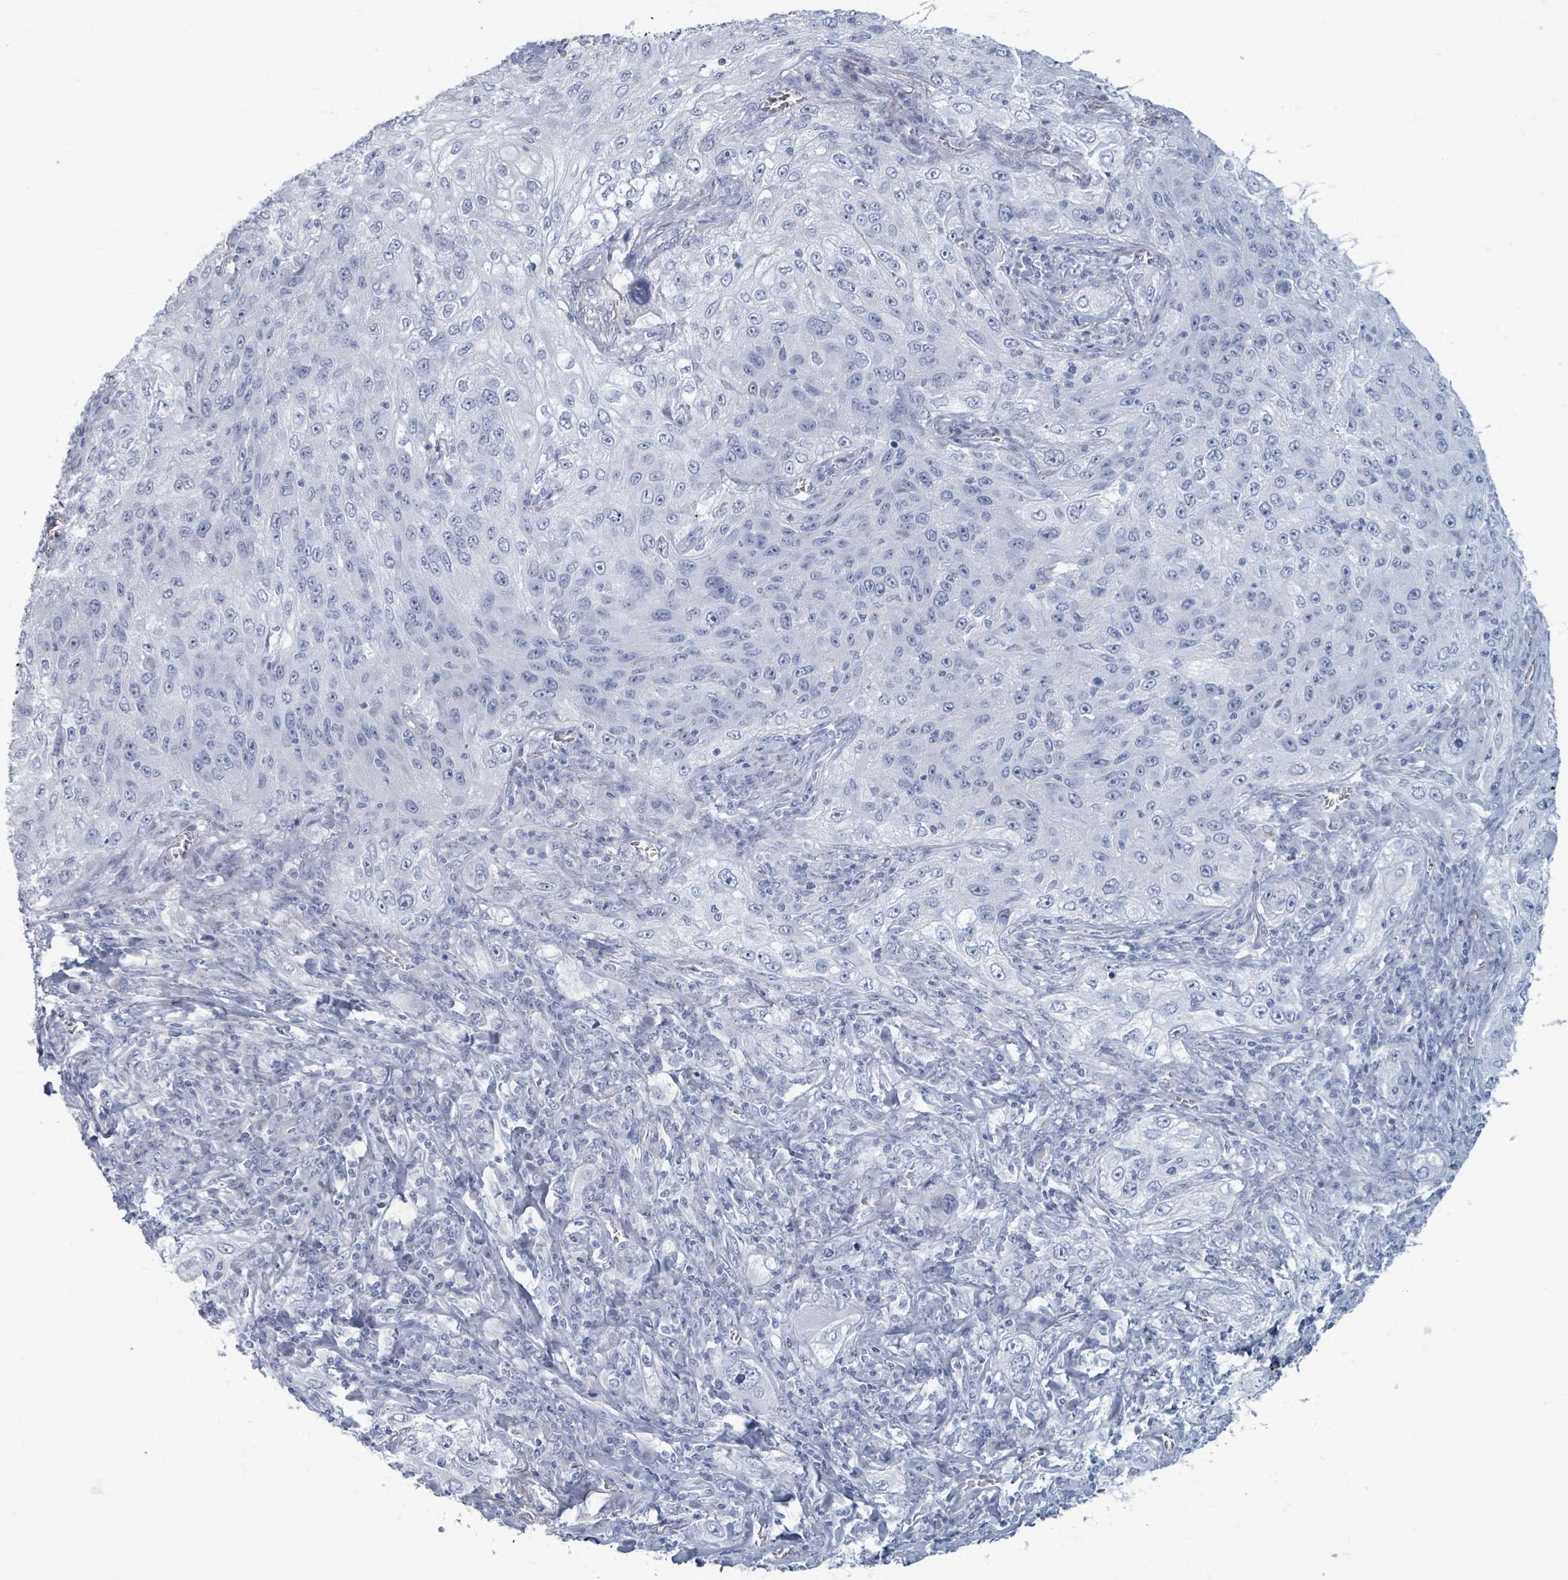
{"staining": {"intensity": "negative", "quantity": "none", "location": "none"}, "tissue": "lung cancer", "cell_type": "Tumor cells", "image_type": "cancer", "snomed": [{"axis": "morphology", "description": "Squamous cell carcinoma, NOS"}, {"axis": "topography", "description": "Lung"}], "caption": "Tumor cells show no significant staining in squamous cell carcinoma (lung).", "gene": "TAS2R1", "patient": {"sex": "female", "age": 69}}